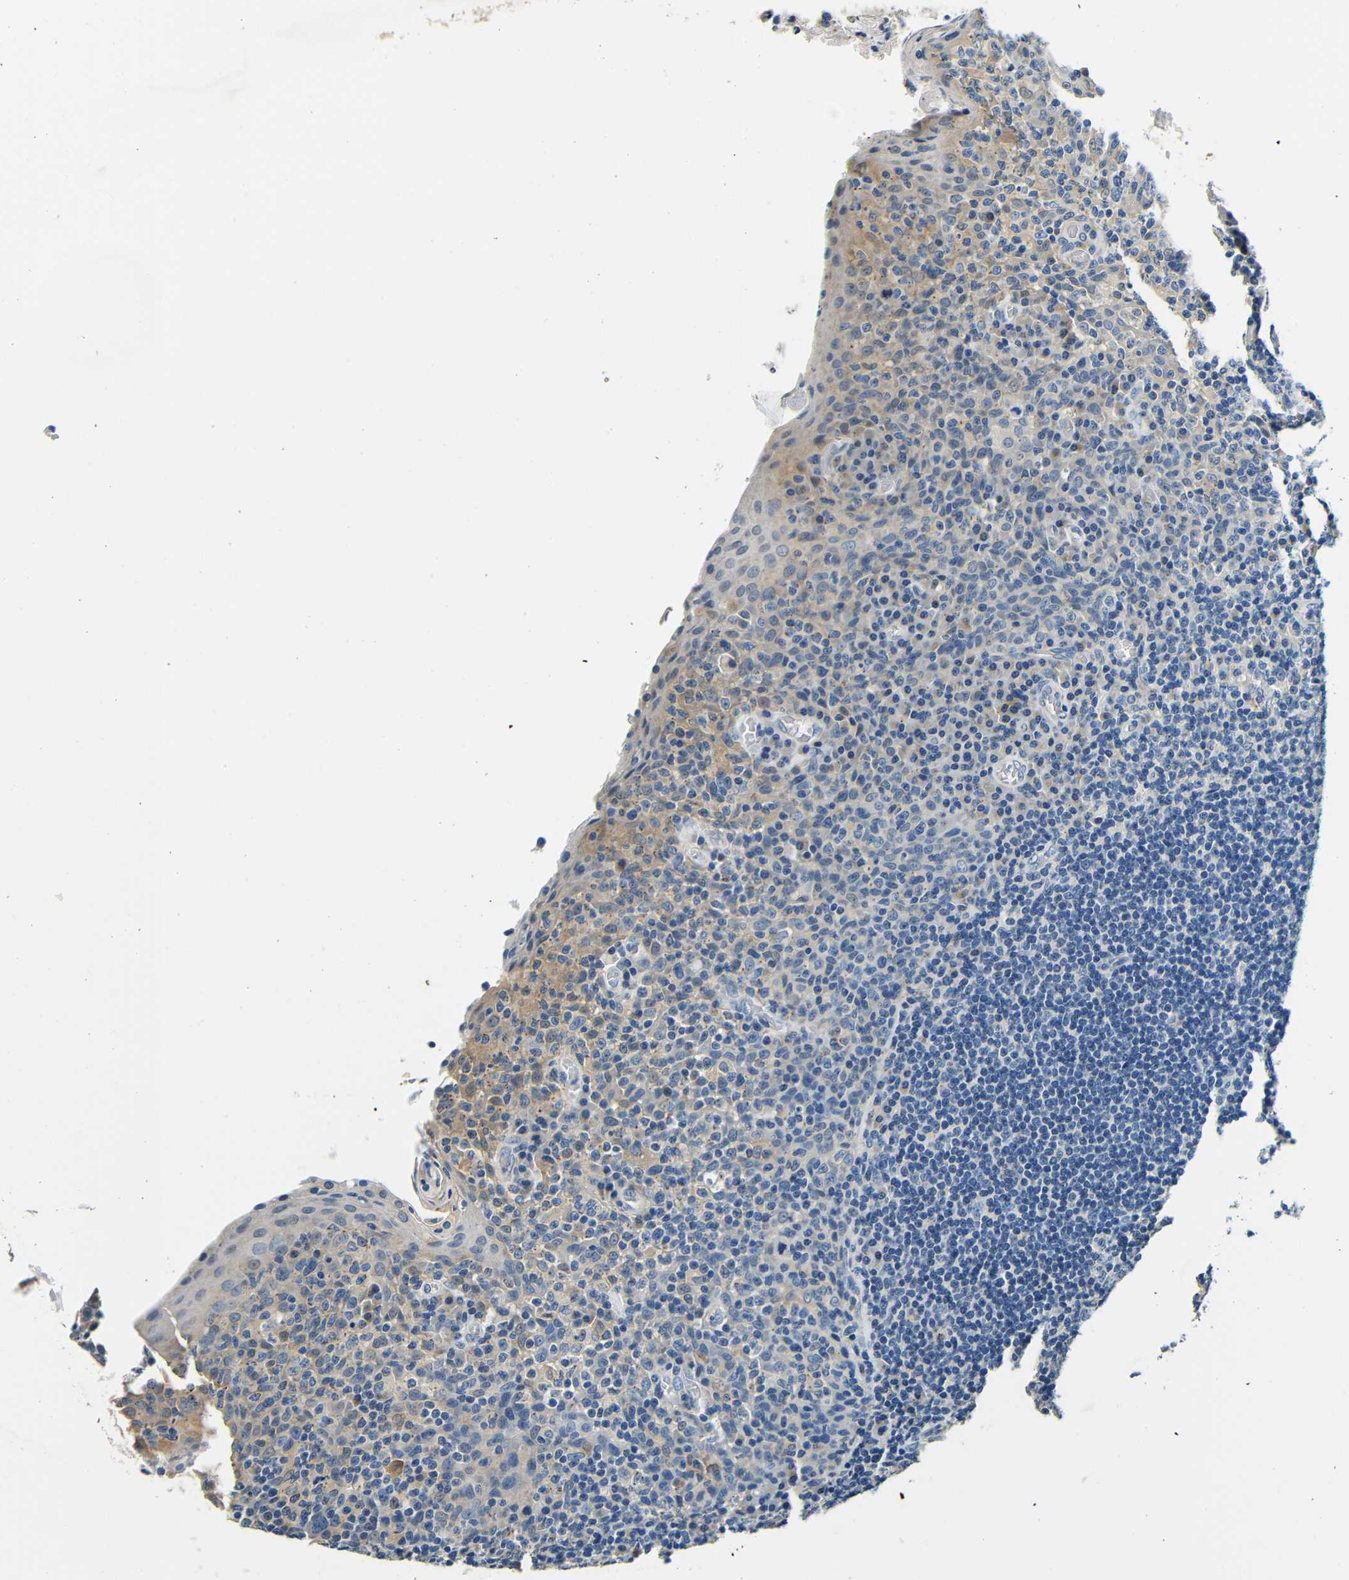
{"staining": {"intensity": "negative", "quantity": "none", "location": "none"}, "tissue": "tonsil", "cell_type": "Germinal center cells", "image_type": "normal", "snomed": [{"axis": "morphology", "description": "Normal tissue, NOS"}, {"axis": "topography", "description": "Tonsil"}], "caption": "Protein analysis of normal tonsil displays no significant expression in germinal center cells.", "gene": "FMO5", "patient": {"sex": "male", "age": 17}}